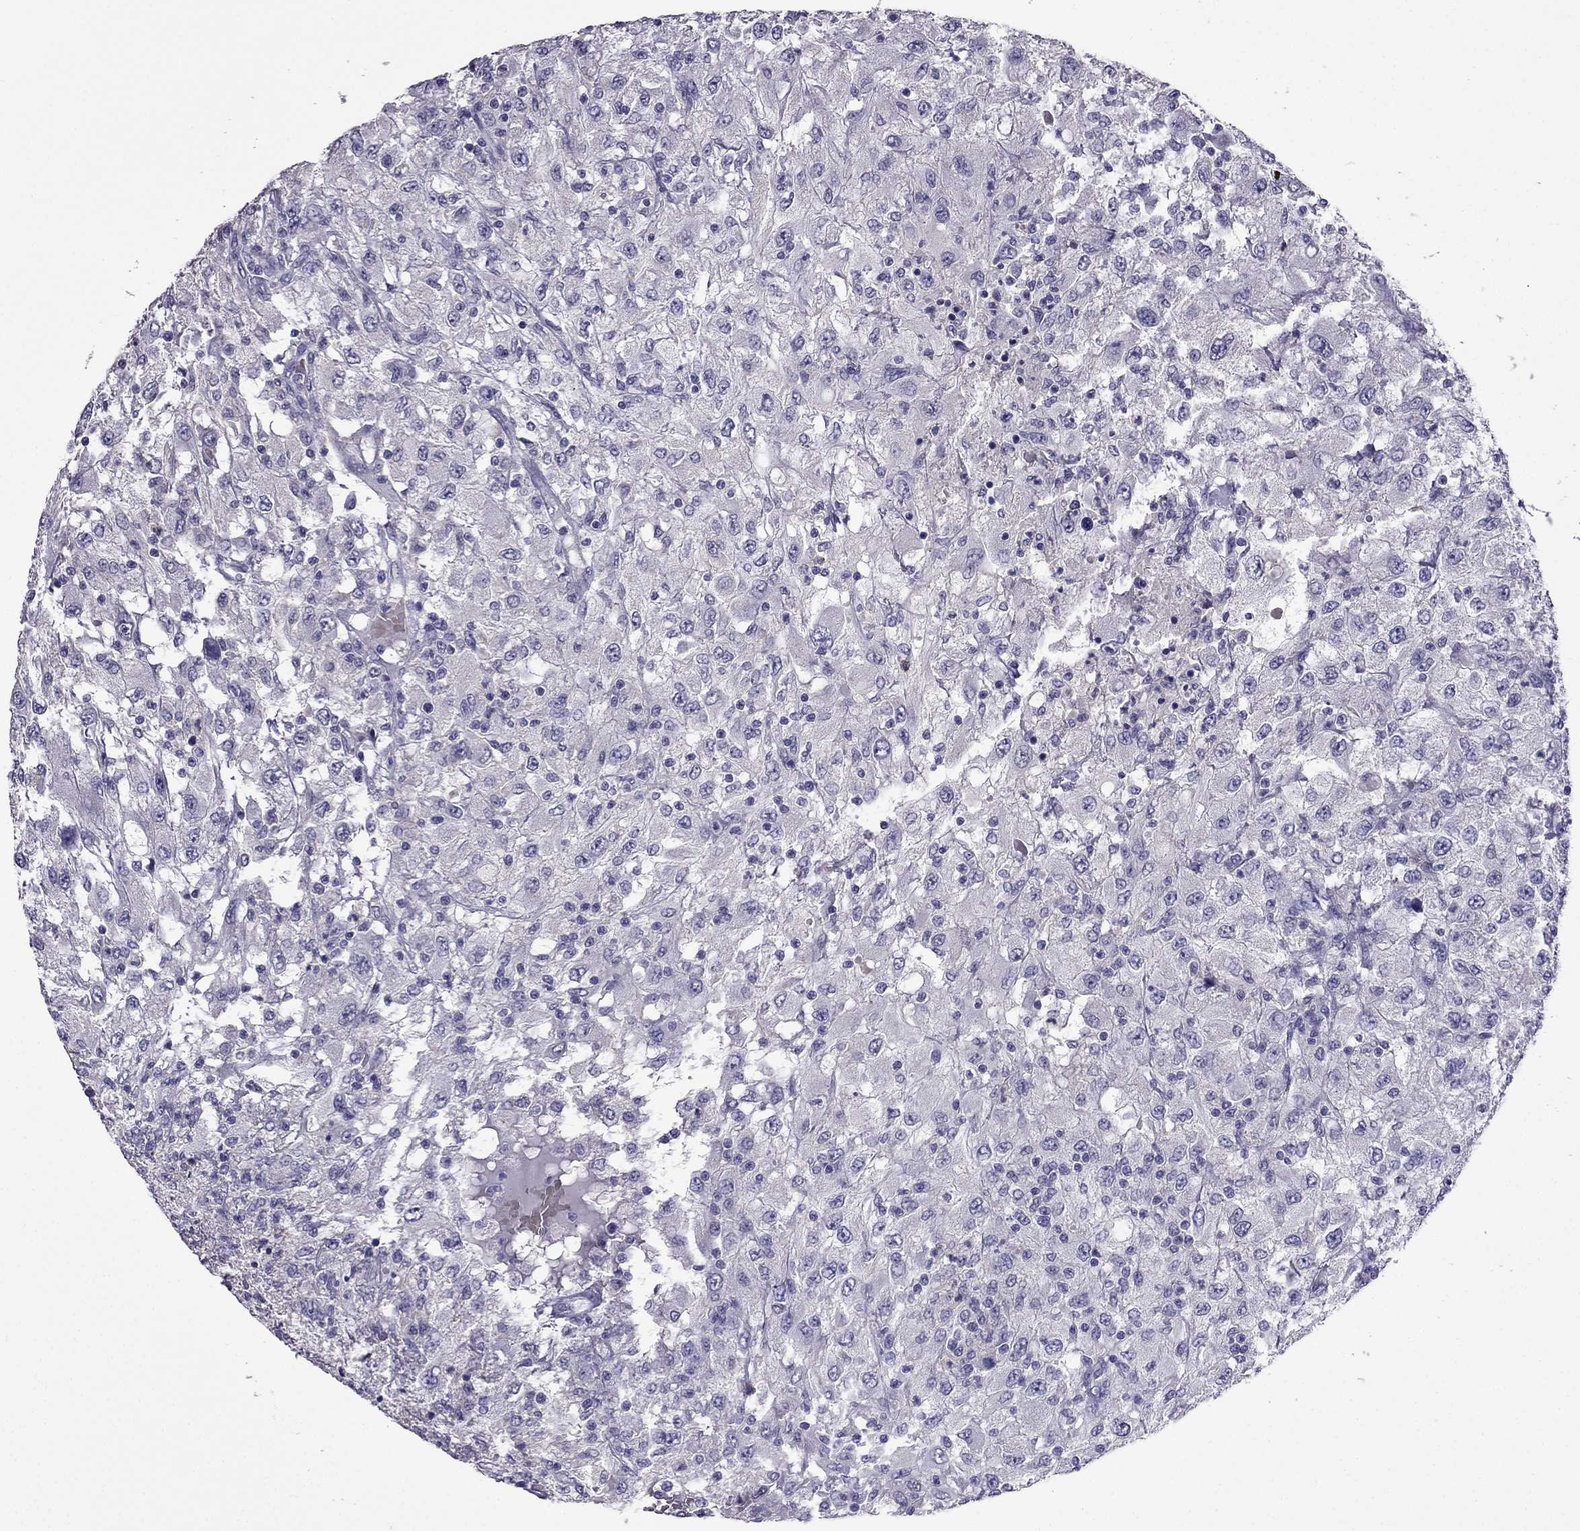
{"staining": {"intensity": "negative", "quantity": "none", "location": "none"}, "tissue": "renal cancer", "cell_type": "Tumor cells", "image_type": "cancer", "snomed": [{"axis": "morphology", "description": "Adenocarcinoma, NOS"}, {"axis": "topography", "description": "Kidney"}], "caption": "IHC photomicrograph of neoplastic tissue: human adenocarcinoma (renal) stained with DAB (3,3'-diaminobenzidine) exhibits no significant protein expression in tumor cells.", "gene": "AQP9", "patient": {"sex": "female", "age": 67}}